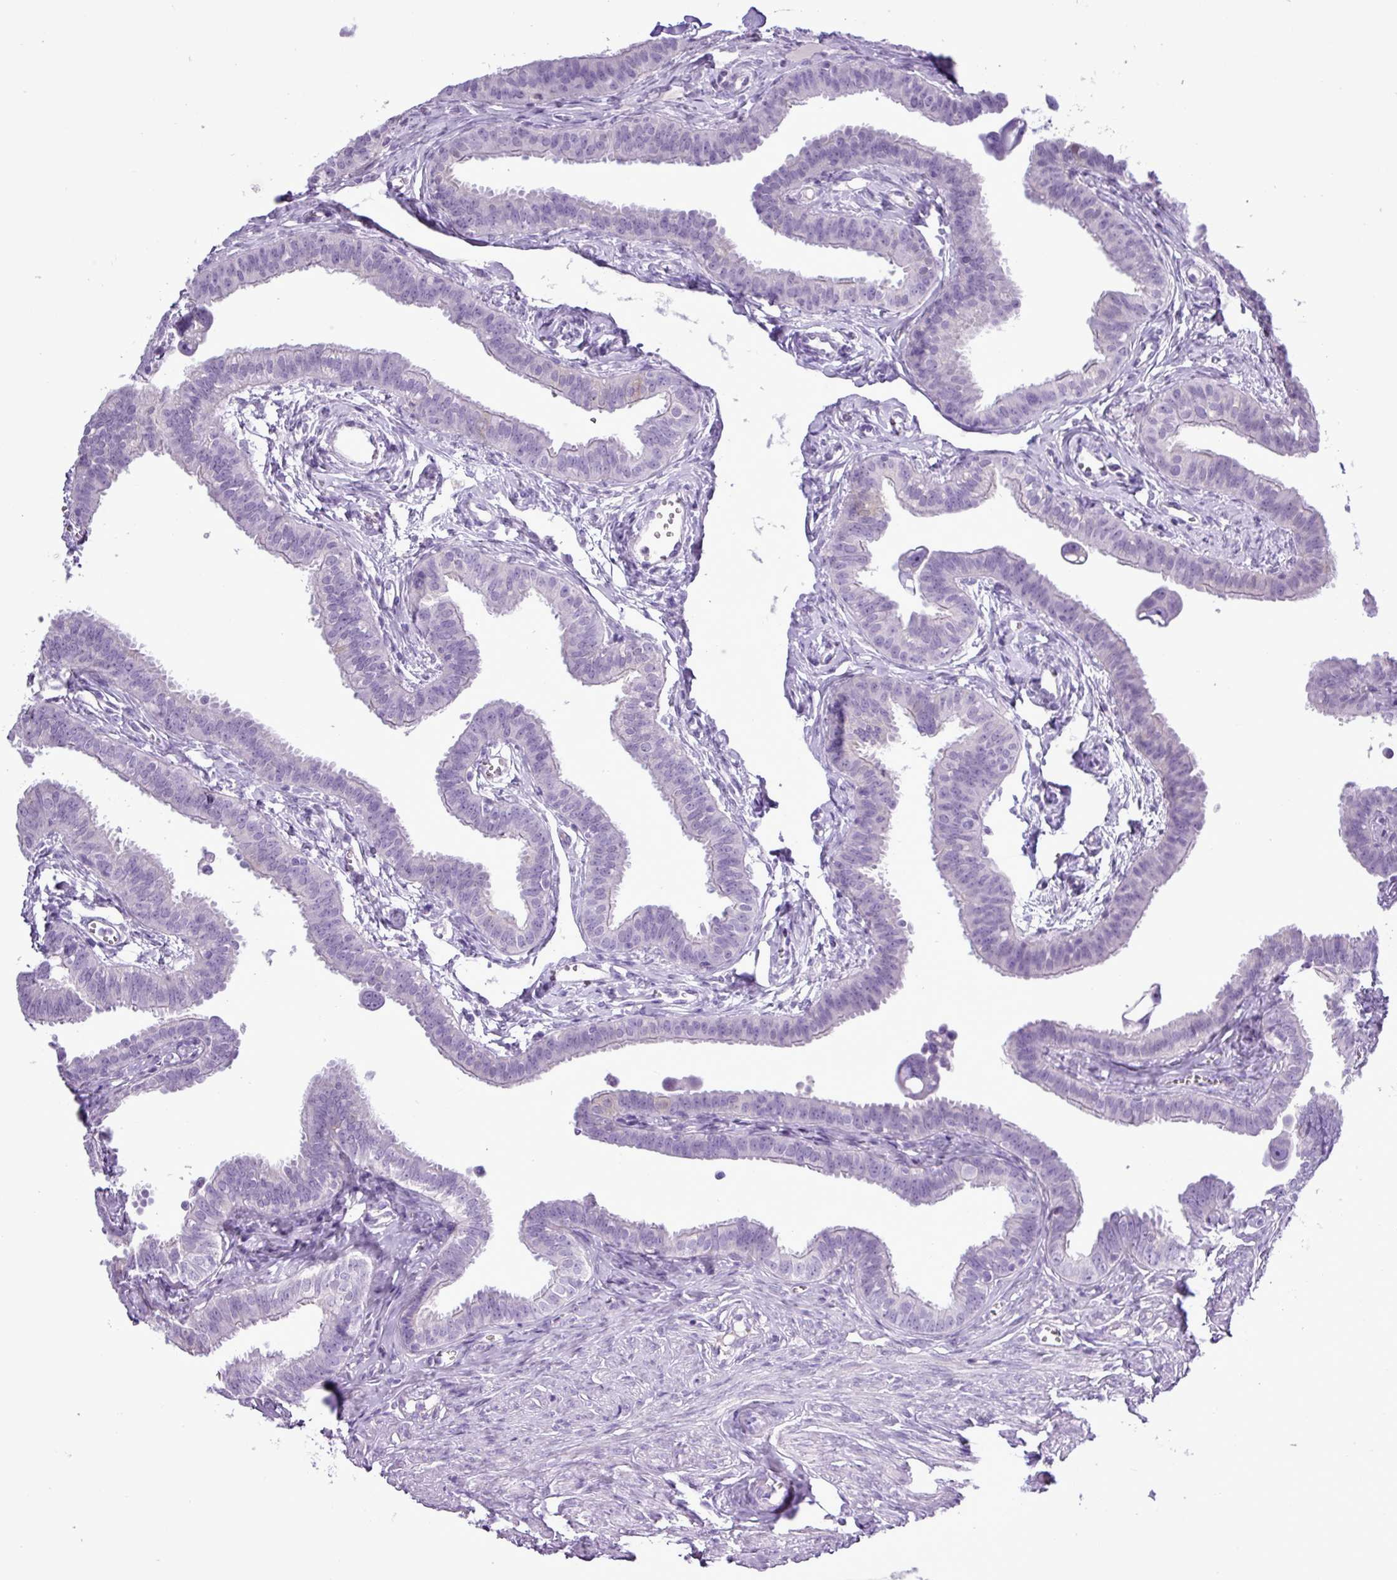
{"staining": {"intensity": "moderate", "quantity": "<25%", "location": "cytoplasmic/membranous"}, "tissue": "fallopian tube", "cell_type": "Glandular cells", "image_type": "normal", "snomed": [{"axis": "morphology", "description": "Normal tissue, NOS"}, {"axis": "morphology", "description": "Carcinoma, NOS"}, {"axis": "topography", "description": "Fallopian tube"}, {"axis": "topography", "description": "Ovary"}], "caption": "DAB (3,3'-diaminobenzidine) immunohistochemical staining of normal fallopian tube reveals moderate cytoplasmic/membranous protein positivity in about <25% of glandular cells.", "gene": "ALDH3A1", "patient": {"sex": "female", "age": 59}}